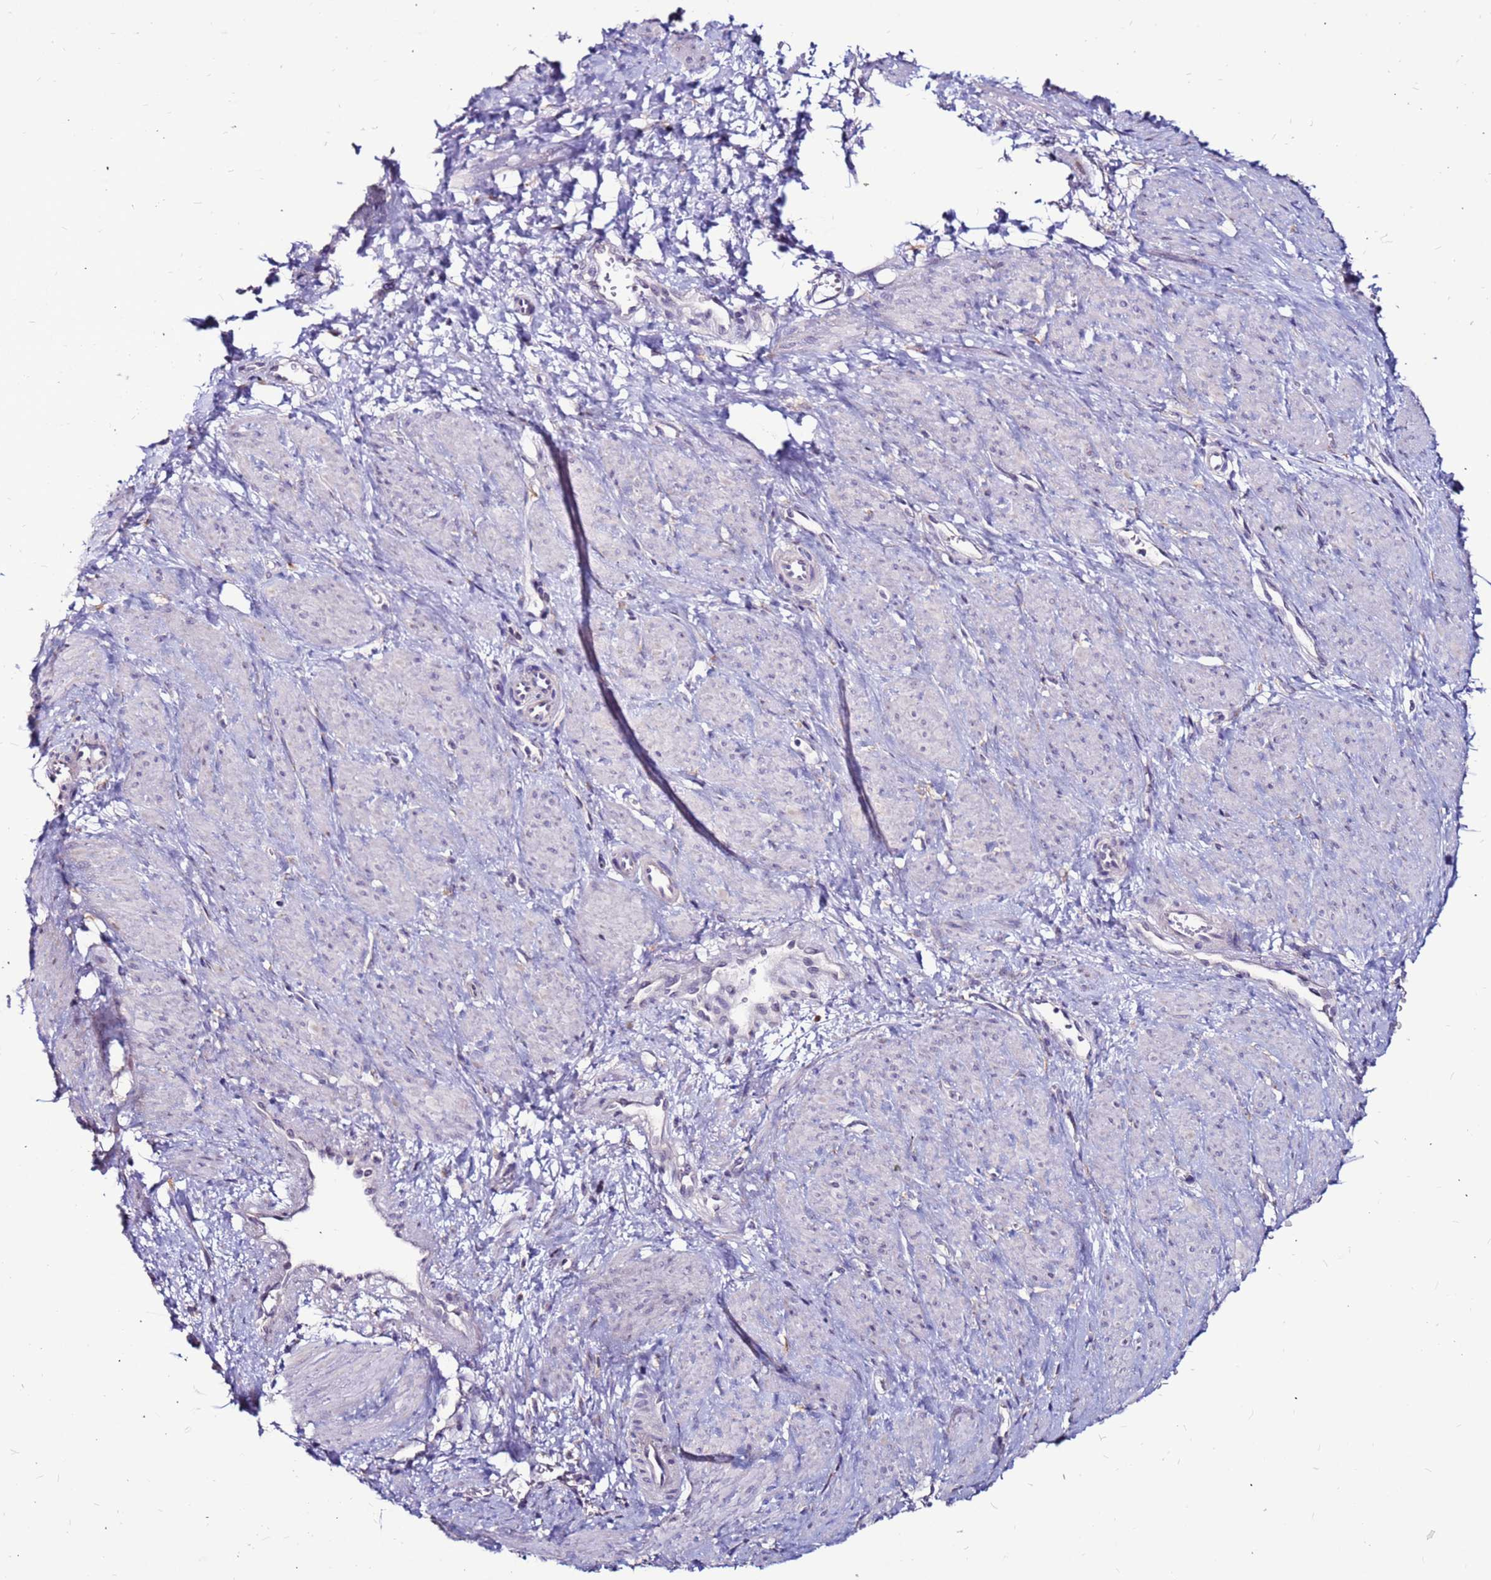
{"staining": {"intensity": "negative", "quantity": "none", "location": "none"}, "tissue": "smooth muscle", "cell_type": "Smooth muscle cells", "image_type": "normal", "snomed": [{"axis": "morphology", "description": "Normal tissue, NOS"}, {"axis": "topography", "description": "Smooth muscle"}, {"axis": "topography", "description": "Uterus"}], "caption": "Image shows no protein staining in smooth muscle cells of unremarkable smooth muscle.", "gene": "SLC44A3", "patient": {"sex": "female", "age": 39}}